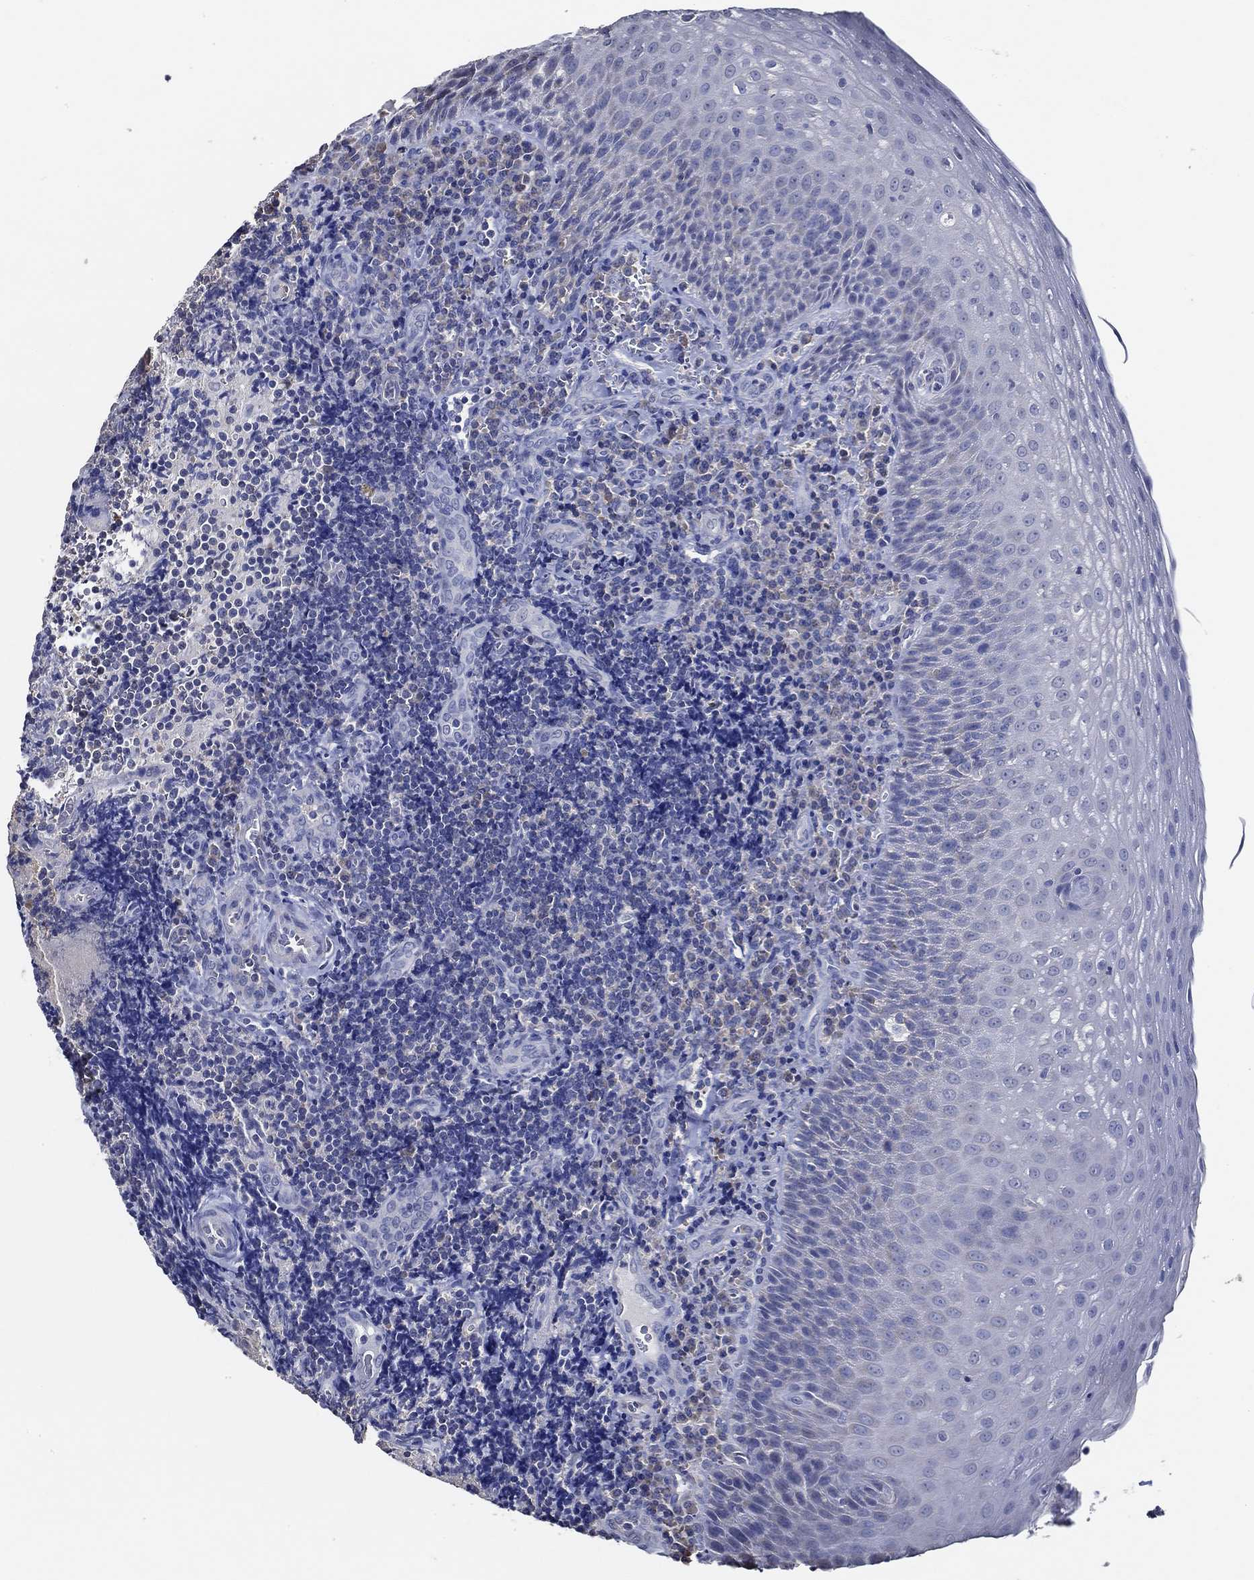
{"staining": {"intensity": "negative", "quantity": "none", "location": "none"}, "tissue": "tonsil", "cell_type": "Germinal center cells", "image_type": "normal", "snomed": [{"axis": "morphology", "description": "Normal tissue, NOS"}, {"axis": "morphology", "description": "Inflammation, NOS"}, {"axis": "topography", "description": "Tonsil"}], "caption": "This is an IHC micrograph of benign tonsil. There is no positivity in germinal center cells.", "gene": "DOCK3", "patient": {"sex": "female", "age": 31}}